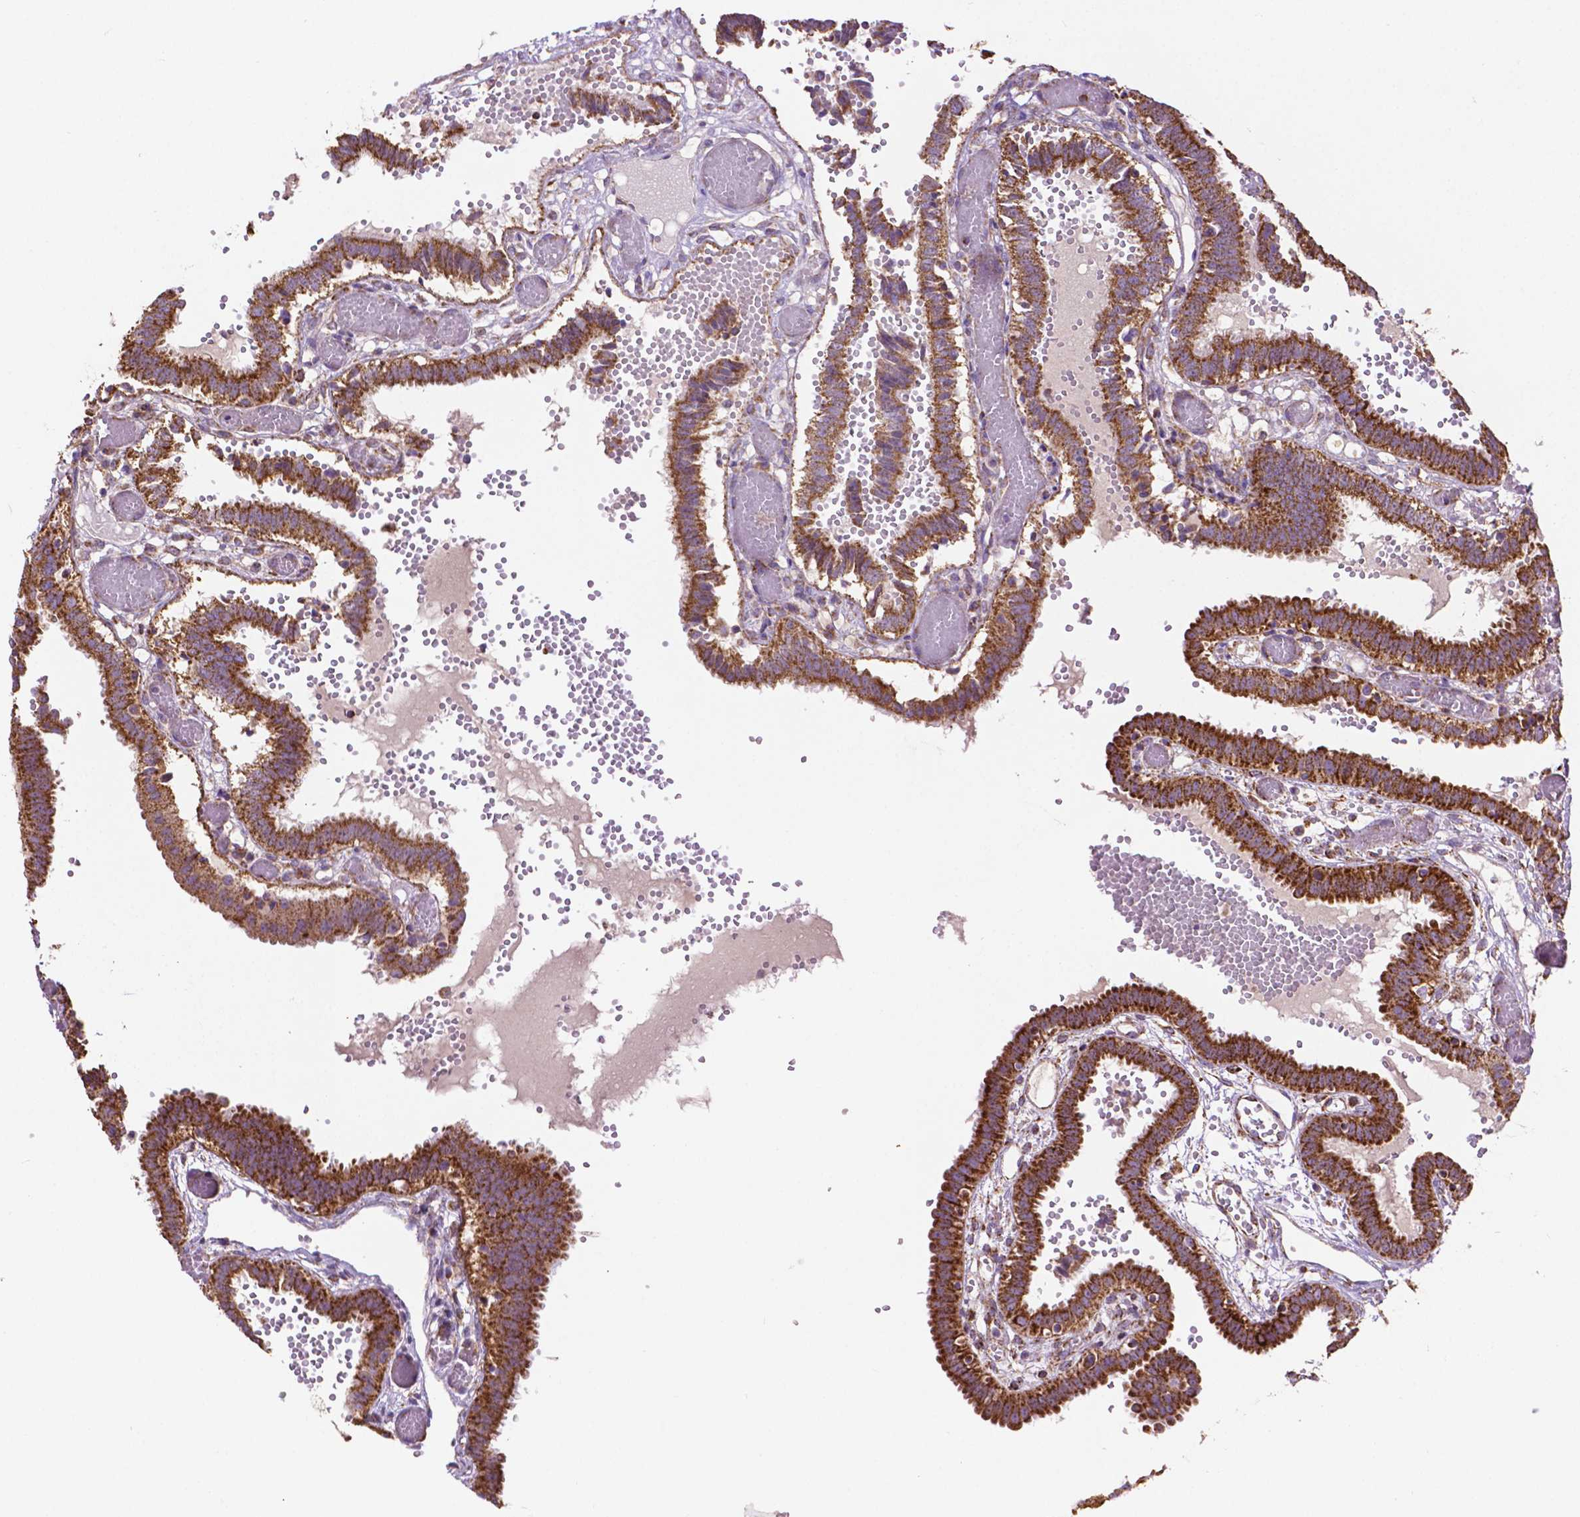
{"staining": {"intensity": "strong", "quantity": ">75%", "location": "cytoplasmic/membranous"}, "tissue": "fallopian tube", "cell_type": "Glandular cells", "image_type": "normal", "snomed": [{"axis": "morphology", "description": "Normal tissue, NOS"}, {"axis": "topography", "description": "Fallopian tube"}], "caption": "A high-resolution image shows immunohistochemistry (IHC) staining of benign fallopian tube, which exhibits strong cytoplasmic/membranous staining in approximately >75% of glandular cells. The protein of interest is shown in brown color, while the nuclei are stained blue.", "gene": "ILVBL", "patient": {"sex": "female", "age": 37}}